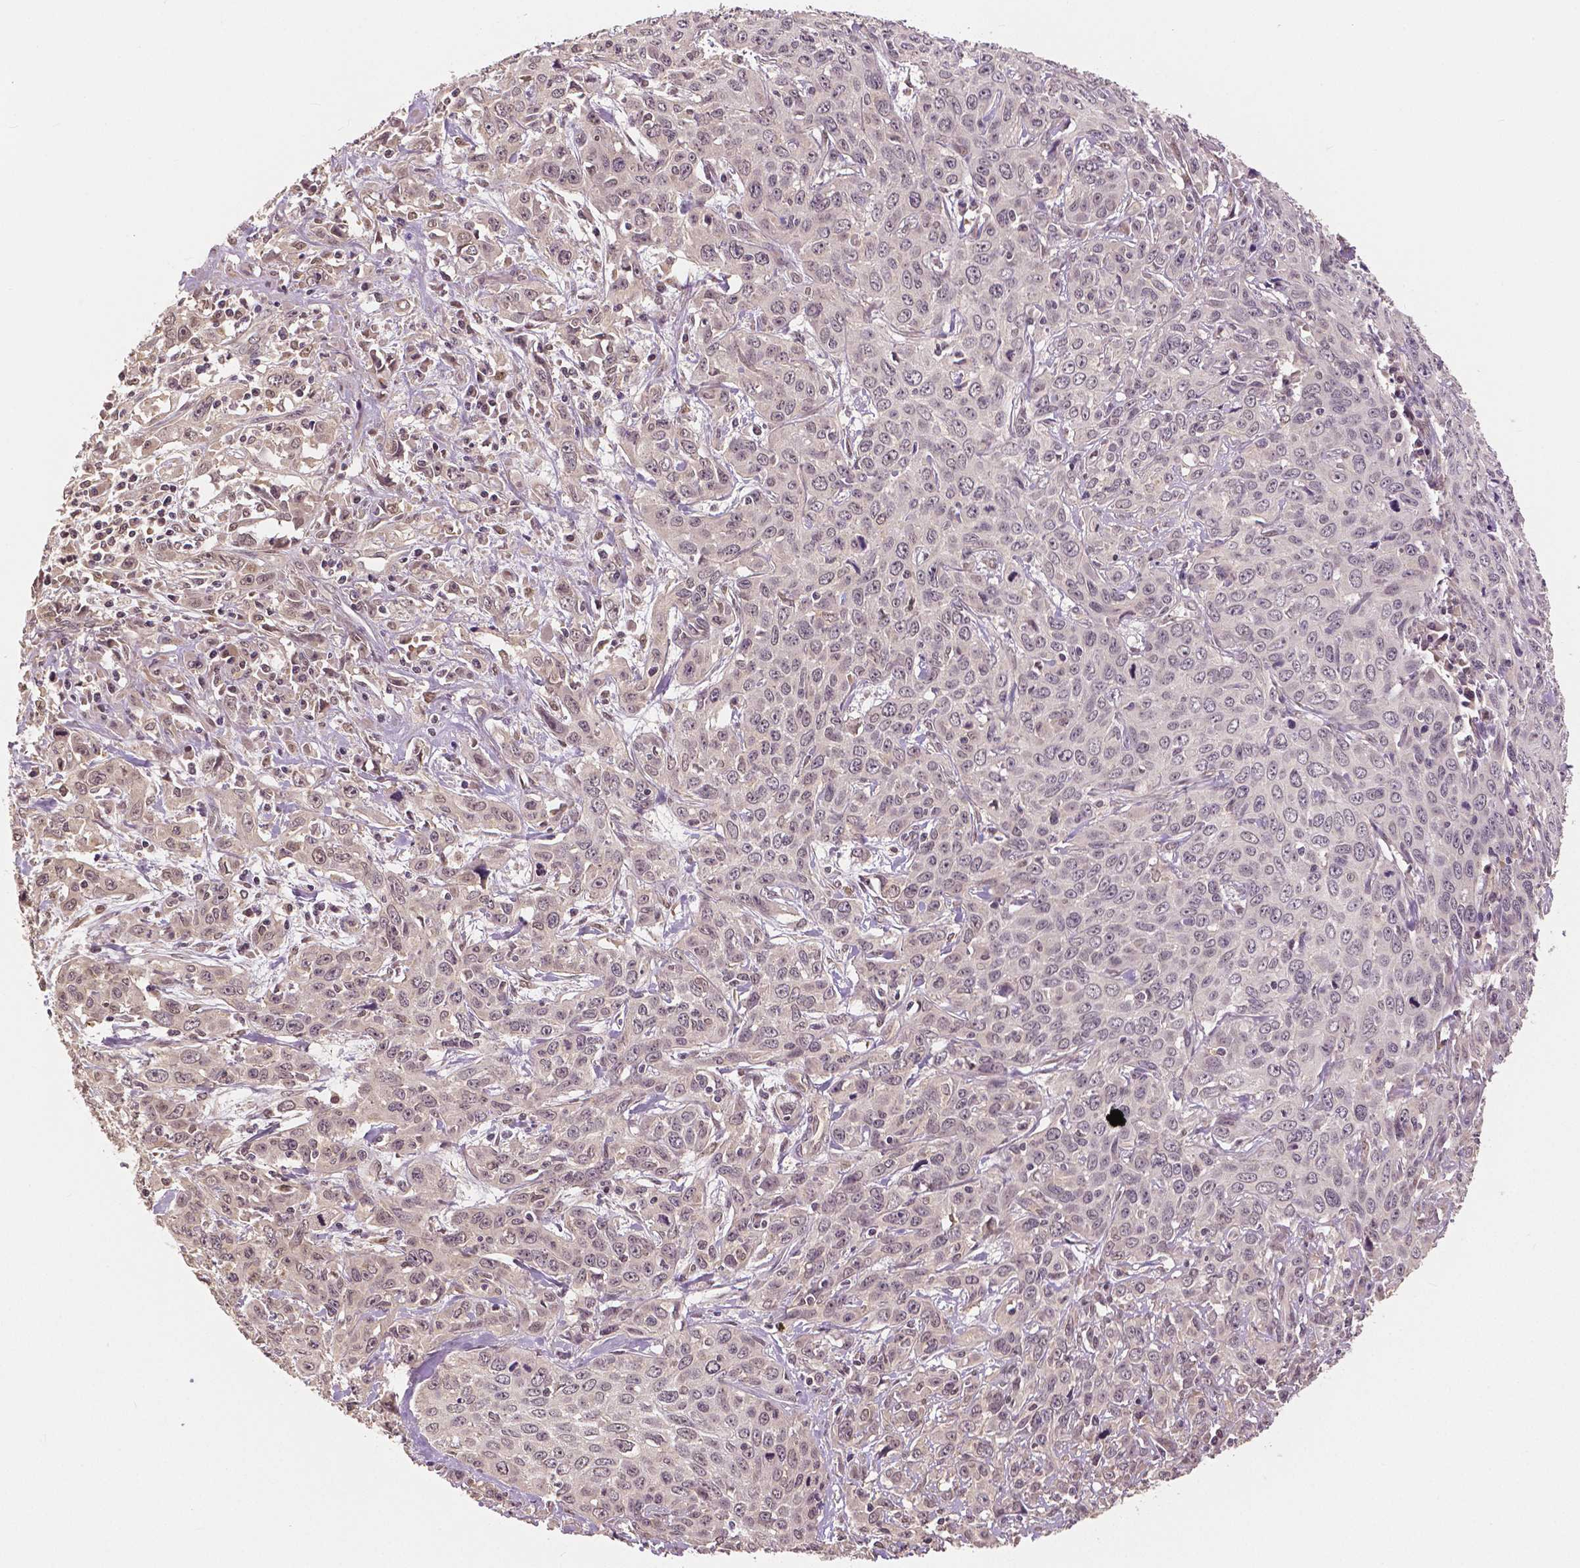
{"staining": {"intensity": "weak", "quantity": "<25%", "location": "cytoplasmic/membranous,nuclear"}, "tissue": "cervical cancer", "cell_type": "Tumor cells", "image_type": "cancer", "snomed": [{"axis": "morphology", "description": "Squamous cell carcinoma, NOS"}, {"axis": "topography", "description": "Cervix"}], "caption": "Immunohistochemistry of human cervical cancer (squamous cell carcinoma) displays no staining in tumor cells.", "gene": "MAP1LC3B", "patient": {"sex": "female", "age": 38}}